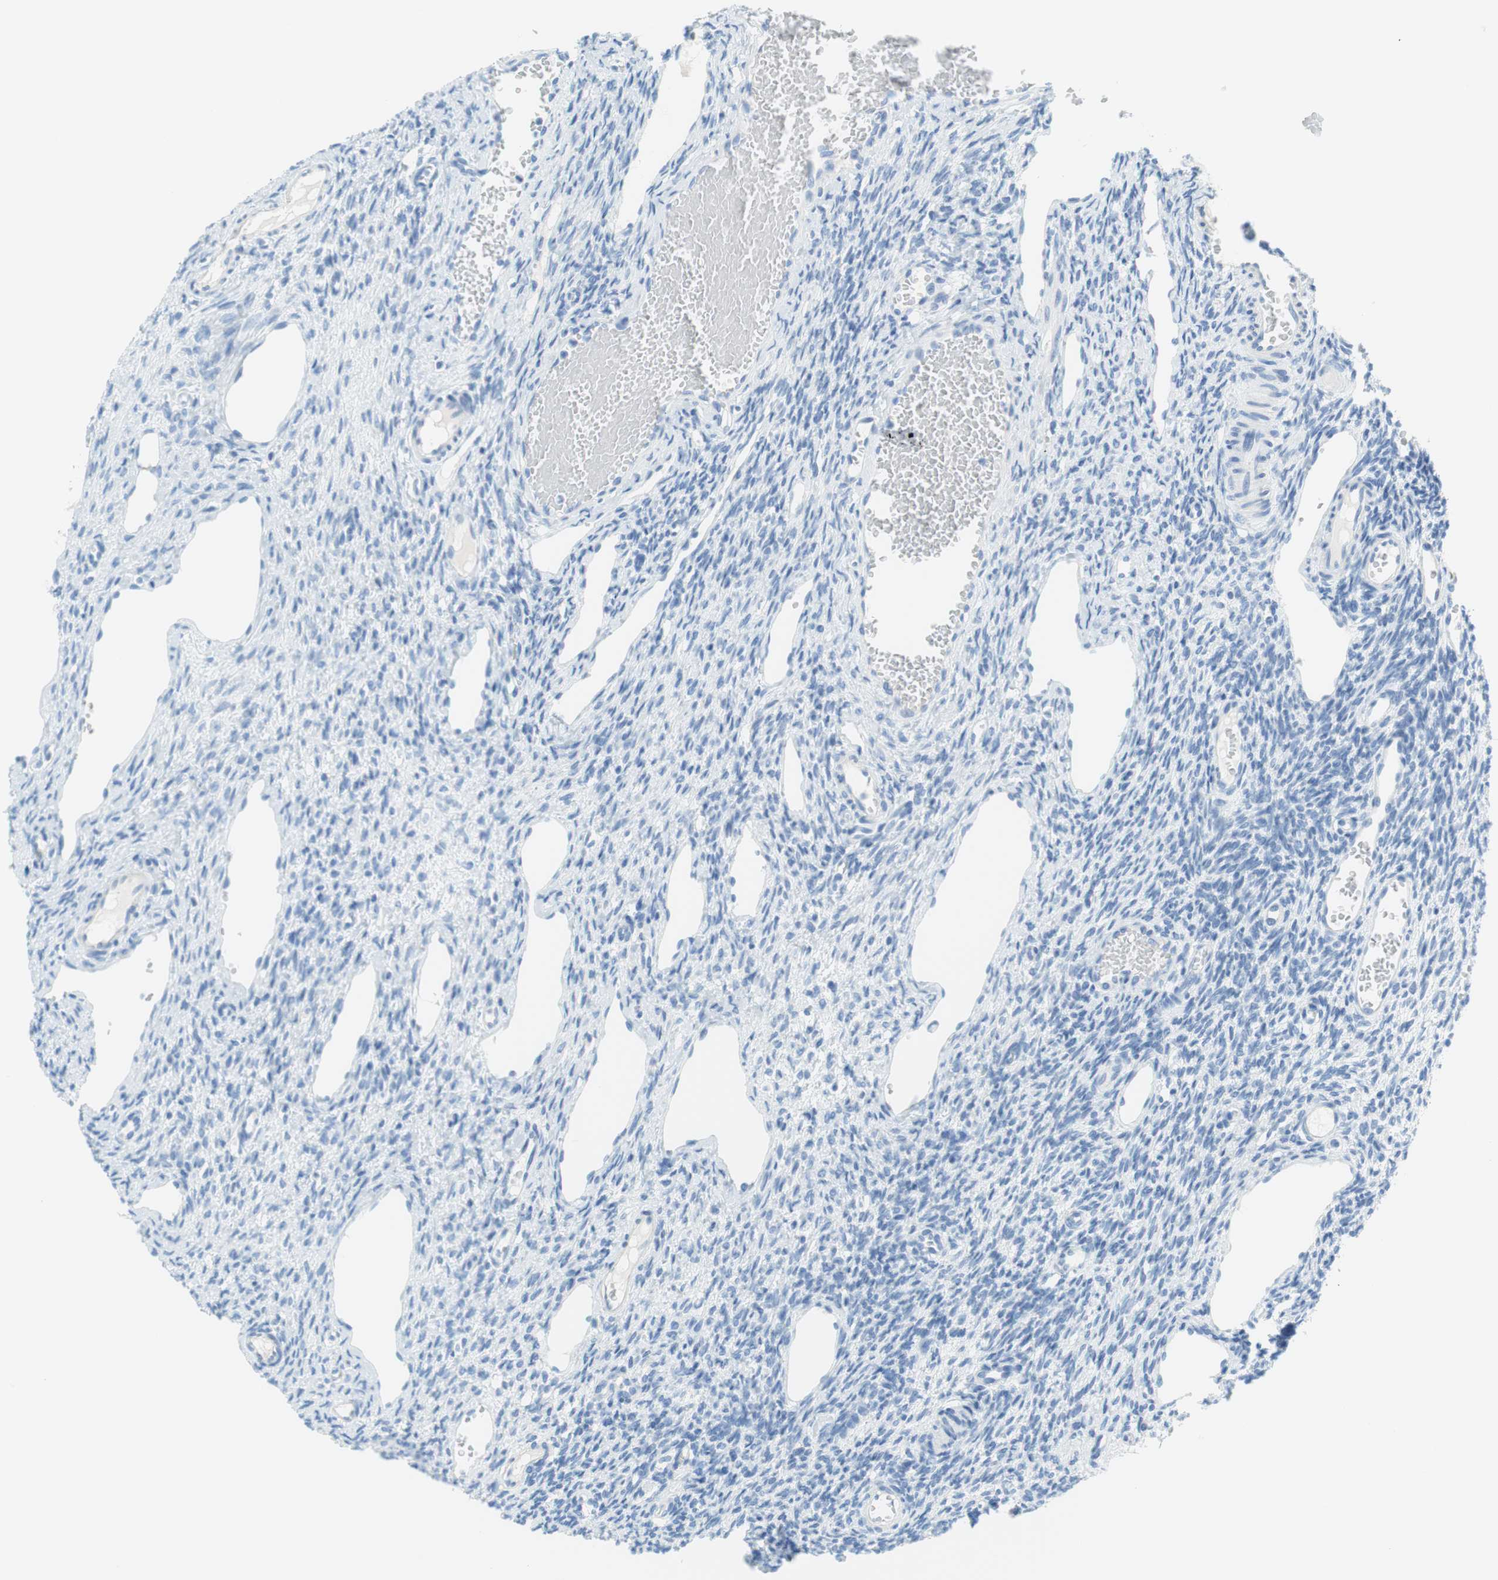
{"staining": {"intensity": "negative", "quantity": "none", "location": "none"}, "tissue": "ovary", "cell_type": "Follicle cells", "image_type": "normal", "snomed": [{"axis": "morphology", "description": "Normal tissue, NOS"}, {"axis": "topography", "description": "Ovary"}], "caption": "Immunohistochemistry of unremarkable ovary exhibits no expression in follicle cells. The staining is performed using DAB brown chromogen with nuclei counter-stained in using hematoxylin.", "gene": "MYH1", "patient": {"sex": "female", "age": 33}}